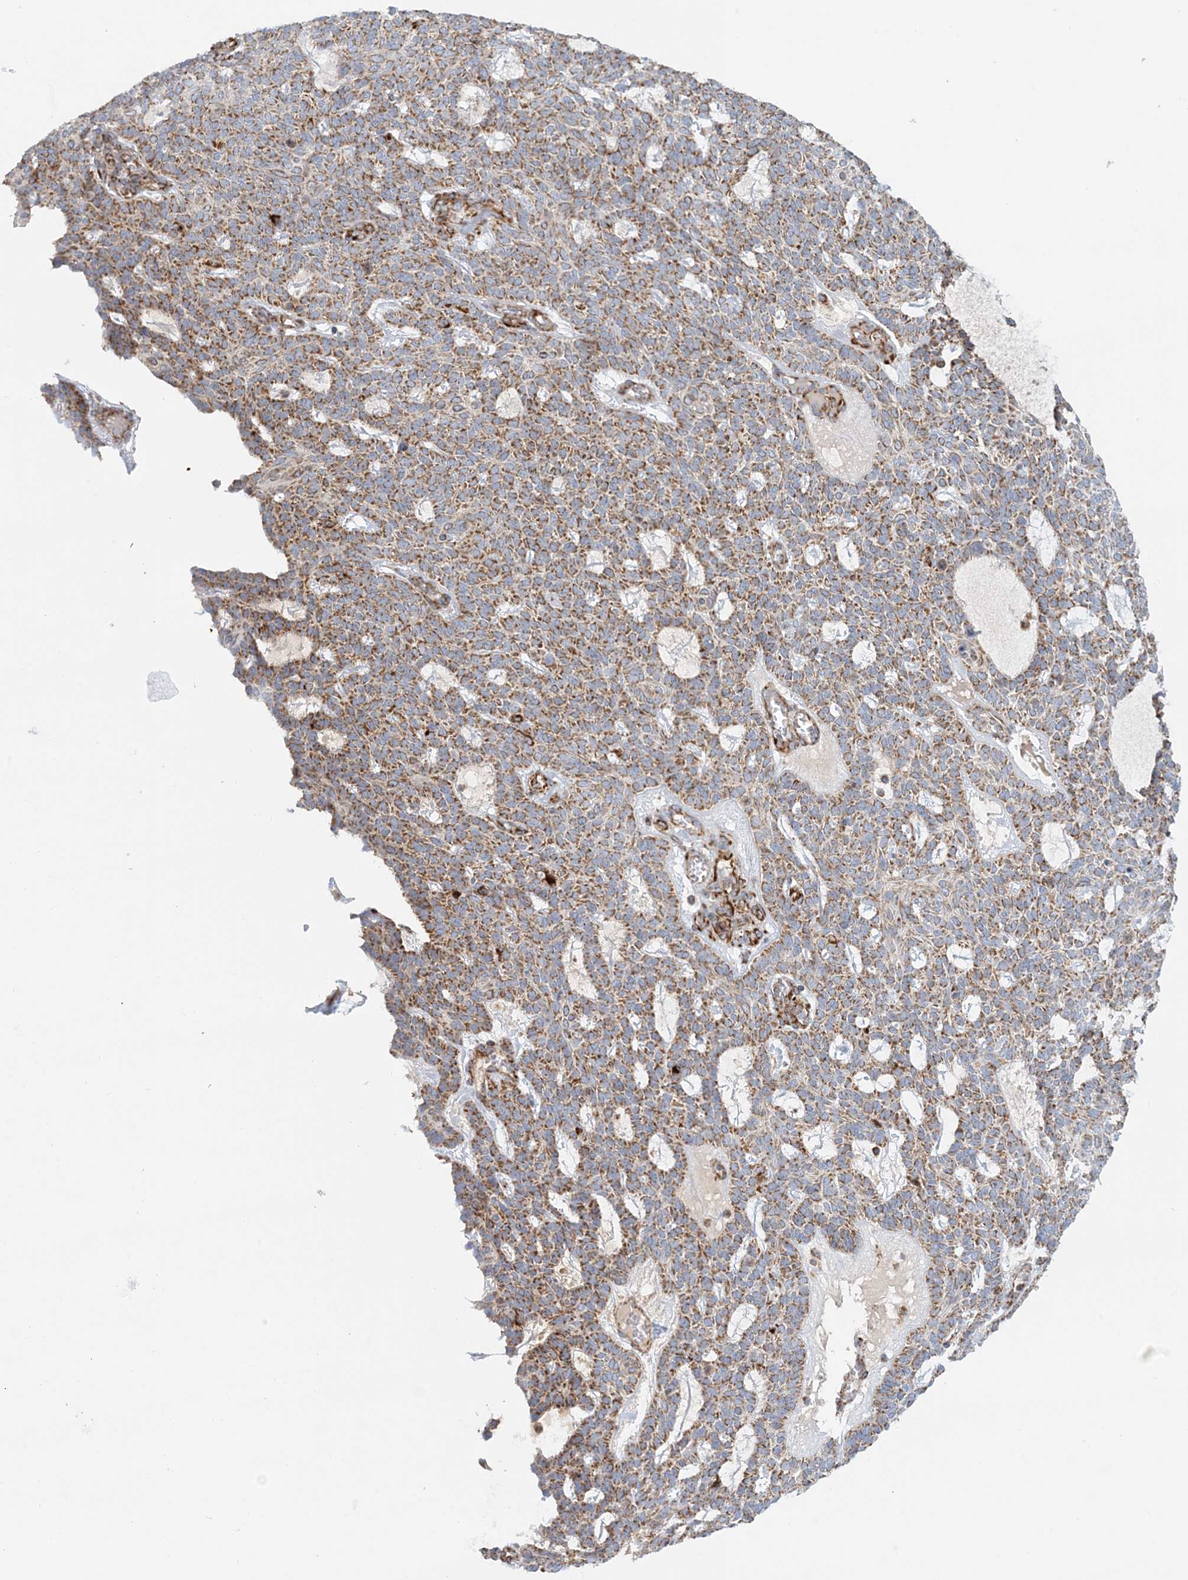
{"staining": {"intensity": "moderate", "quantity": ">75%", "location": "cytoplasmic/membranous"}, "tissue": "skin cancer", "cell_type": "Tumor cells", "image_type": "cancer", "snomed": [{"axis": "morphology", "description": "Squamous cell carcinoma, NOS"}, {"axis": "topography", "description": "Skin"}], "caption": "Tumor cells display medium levels of moderate cytoplasmic/membranous positivity in about >75% of cells in squamous cell carcinoma (skin). The staining is performed using DAB (3,3'-diaminobenzidine) brown chromogen to label protein expression. The nuclei are counter-stained blue using hematoxylin.", "gene": "COA3", "patient": {"sex": "female", "age": 90}}